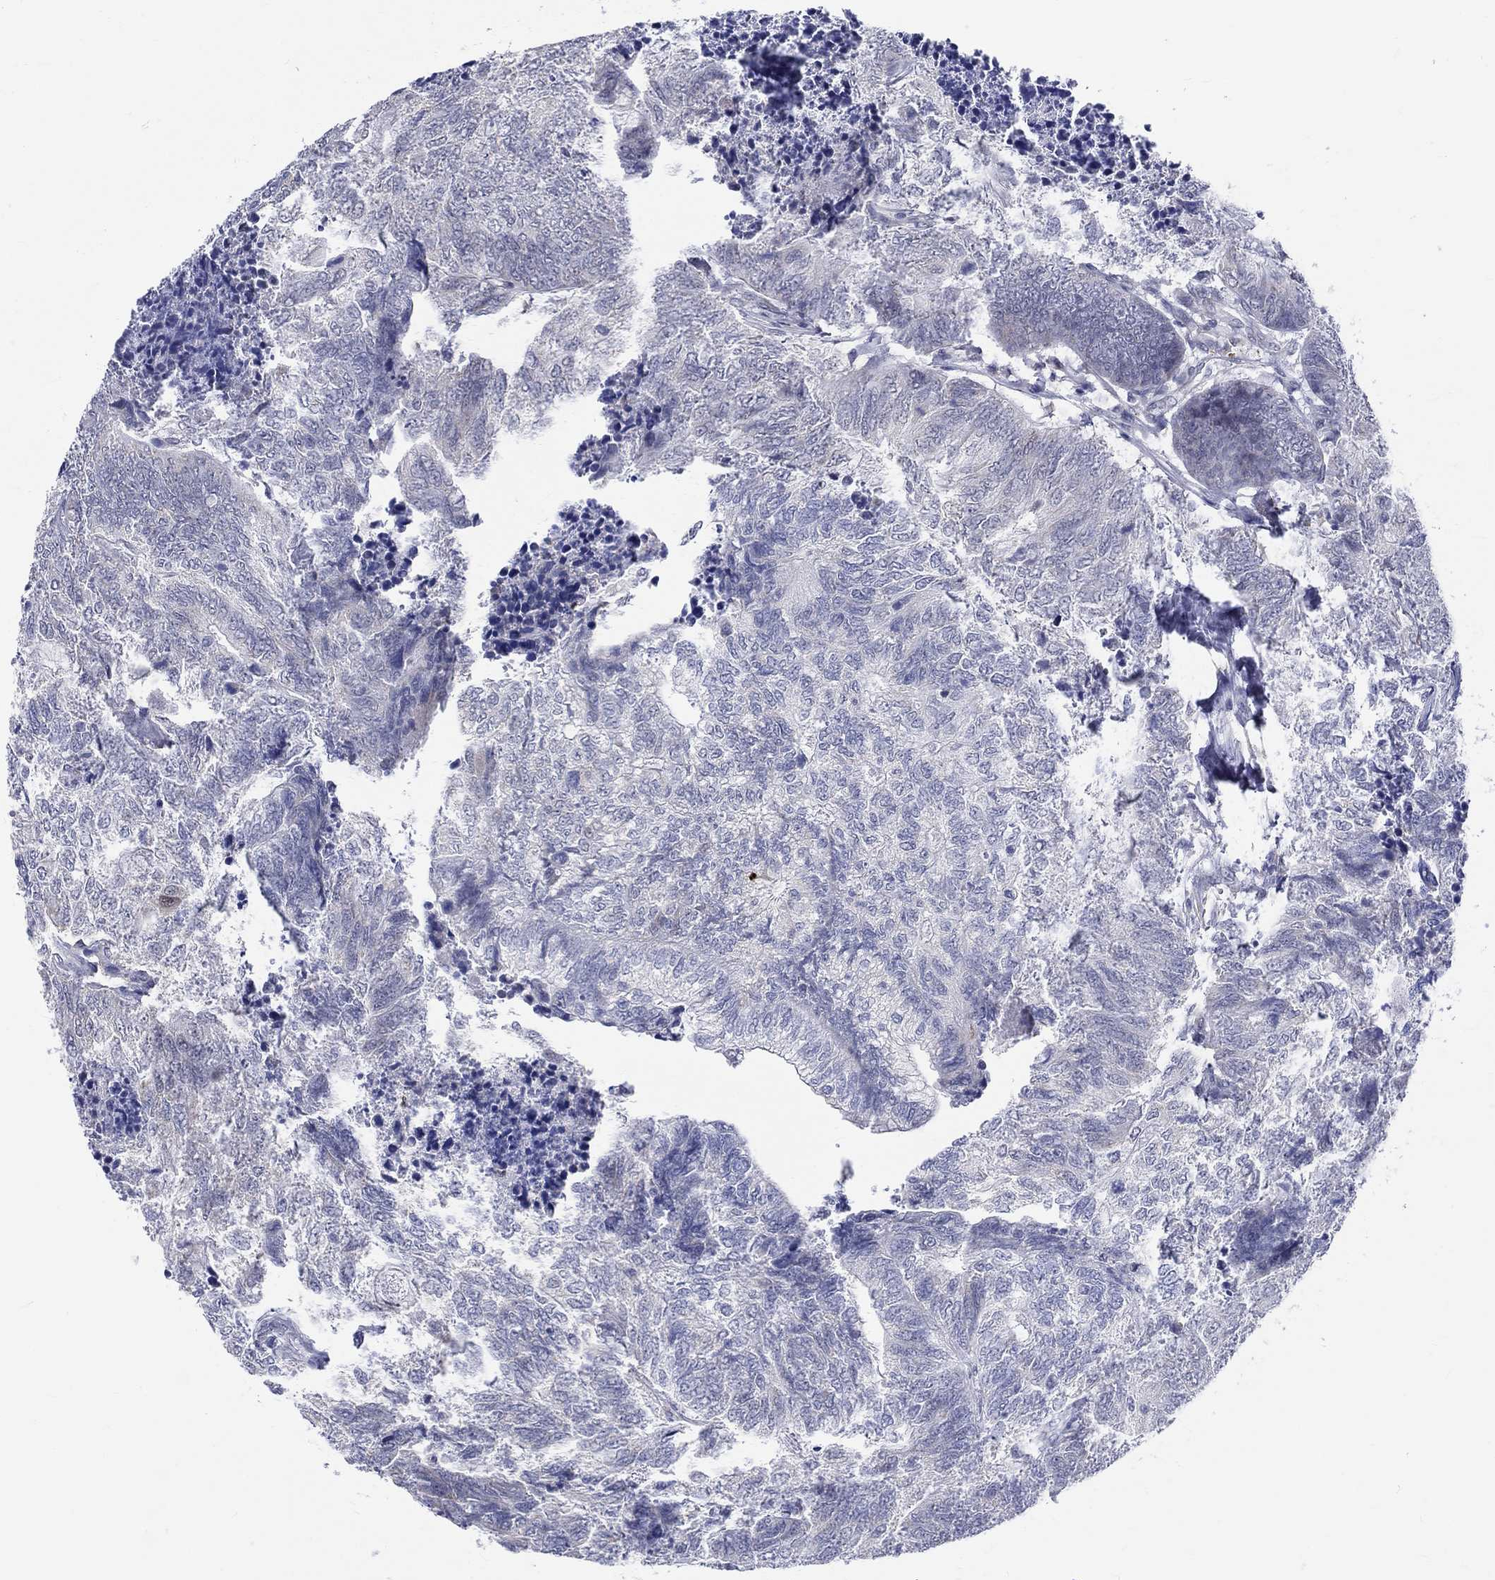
{"staining": {"intensity": "negative", "quantity": "none", "location": "none"}, "tissue": "colorectal cancer", "cell_type": "Tumor cells", "image_type": "cancer", "snomed": [{"axis": "morphology", "description": "Adenocarcinoma, NOS"}, {"axis": "topography", "description": "Colon"}], "caption": "Immunohistochemistry (IHC) of adenocarcinoma (colorectal) reveals no expression in tumor cells. (DAB (3,3'-diaminobenzidine) immunohistochemistry with hematoxylin counter stain).", "gene": "ST6GALNAC1", "patient": {"sex": "female", "age": 67}}